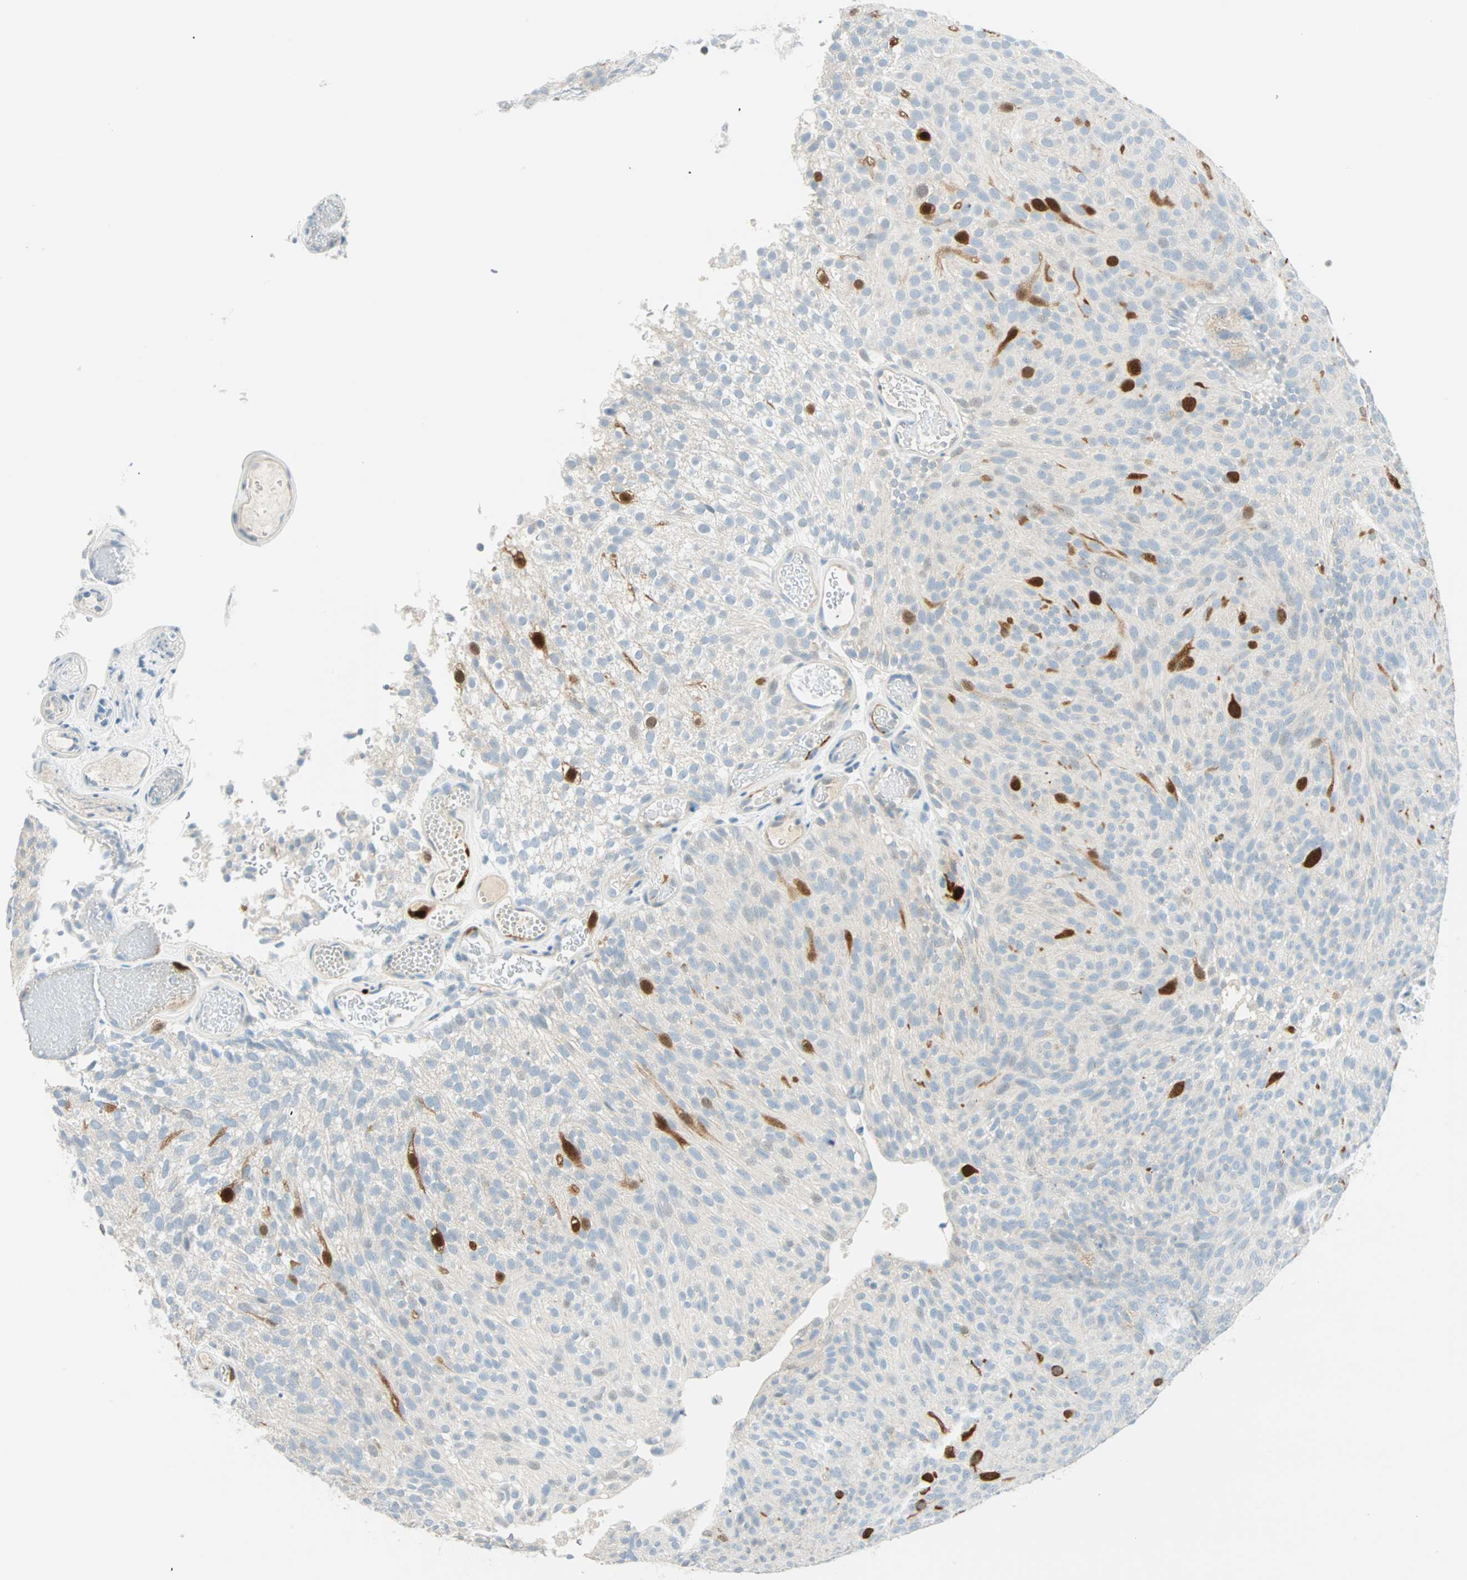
{"staining": {"intensity": "strong", "quantity": "<25%", "location": "cytoplasmic/membranous,nuclear"}, "tissue": "urothelial cancer", "cell_type": "Tumor cells", "image_type": "cancer", "snomed": [{"axis": "morphology", "description": "Urothelial carcinoma, Low grade"}, {"axis": "topography", "description": "Urinary bladder"}], "caption": "Protein positivity by immunohistochemistry displays strong cytoplasmic/membranous and nuclear staining in approximately <25% of tumor cells in urothelial cancer. Immunohistochemistry (ihc) stains the protein of interest in brown and the nuclei are stained blue.", "gene": "PTTG1", "patient": {"sex": "male", "age": 78}}